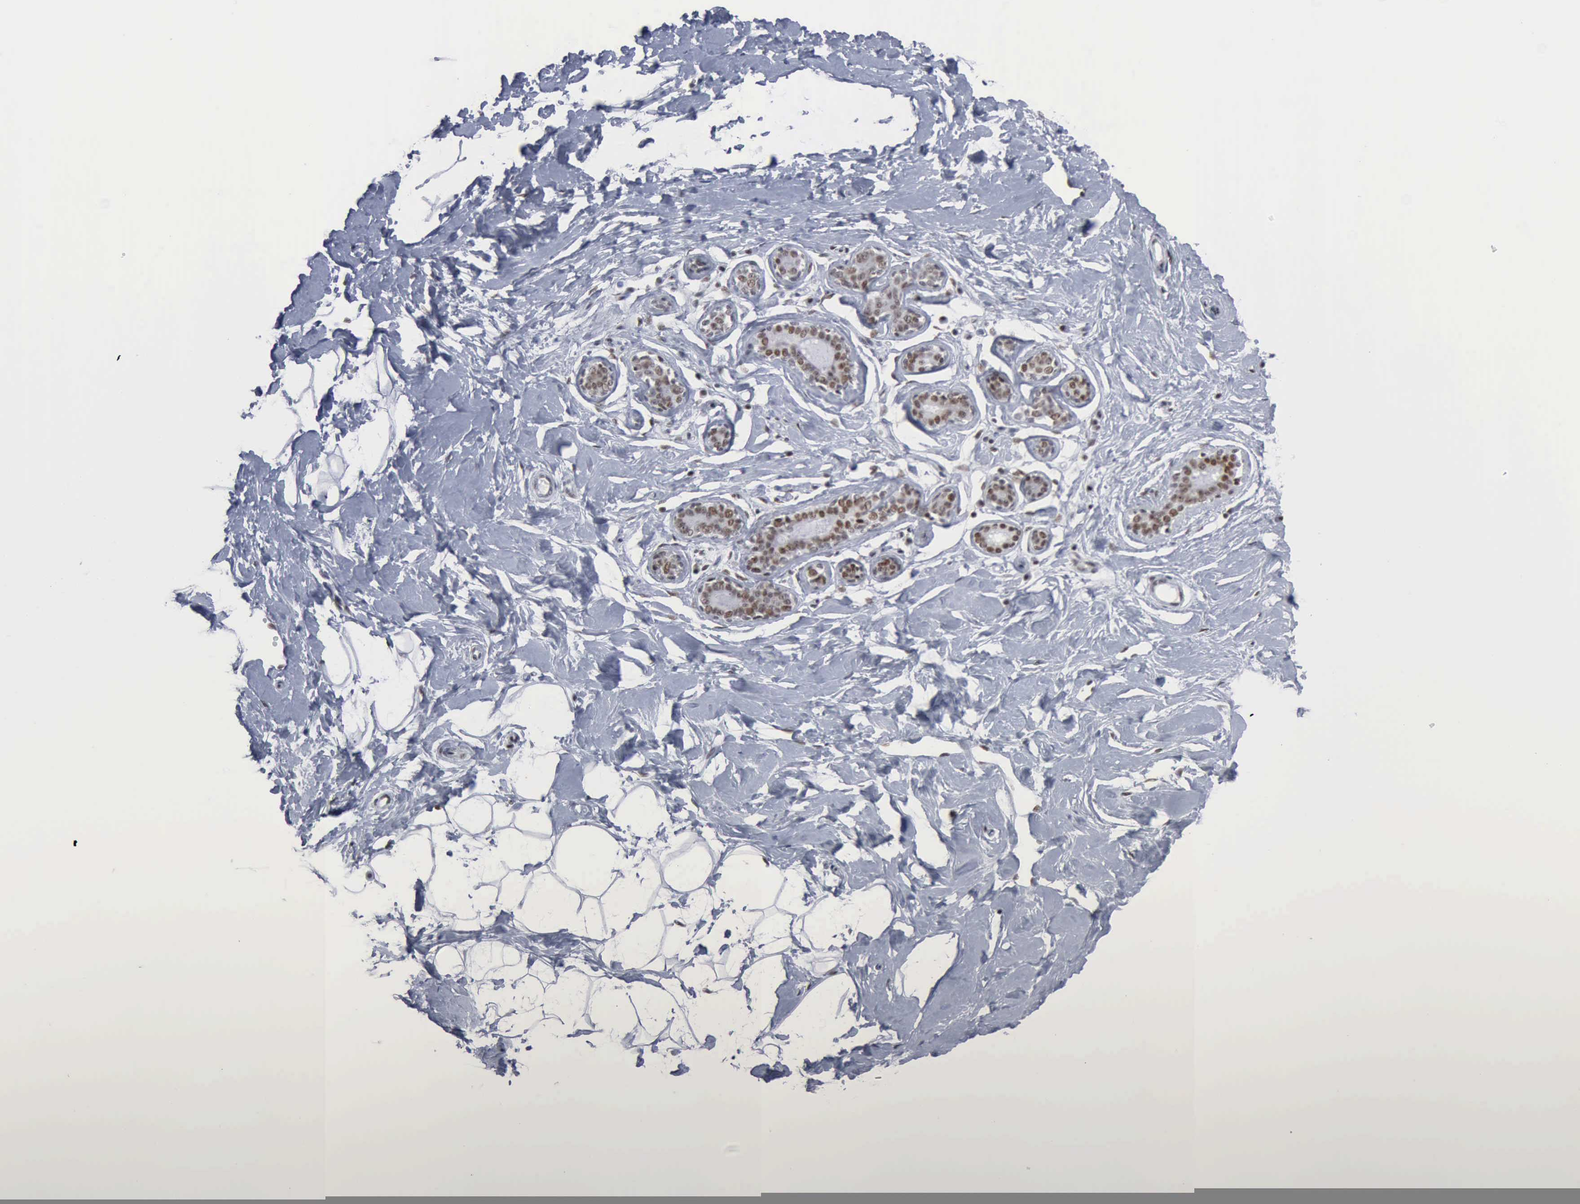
{"staining": {"intensity": "moderate", "quantity": ">75%", "location": "nuclear"}, "tissue": "breast", "cell_type": "Adipocytes", "image_type": "normal", "snomed": [{"axis": "morphology", "description": "Normal tissue, NOS"}, {"axis": "topography", "description": "Breast"}], "caption": "Benign breast reveals moderate nuclear staining in about >75% of adipocytes, visualized by immunohistochemistry.", "gene": "XPA", "patient": {"sex": "female", "age": 23}}